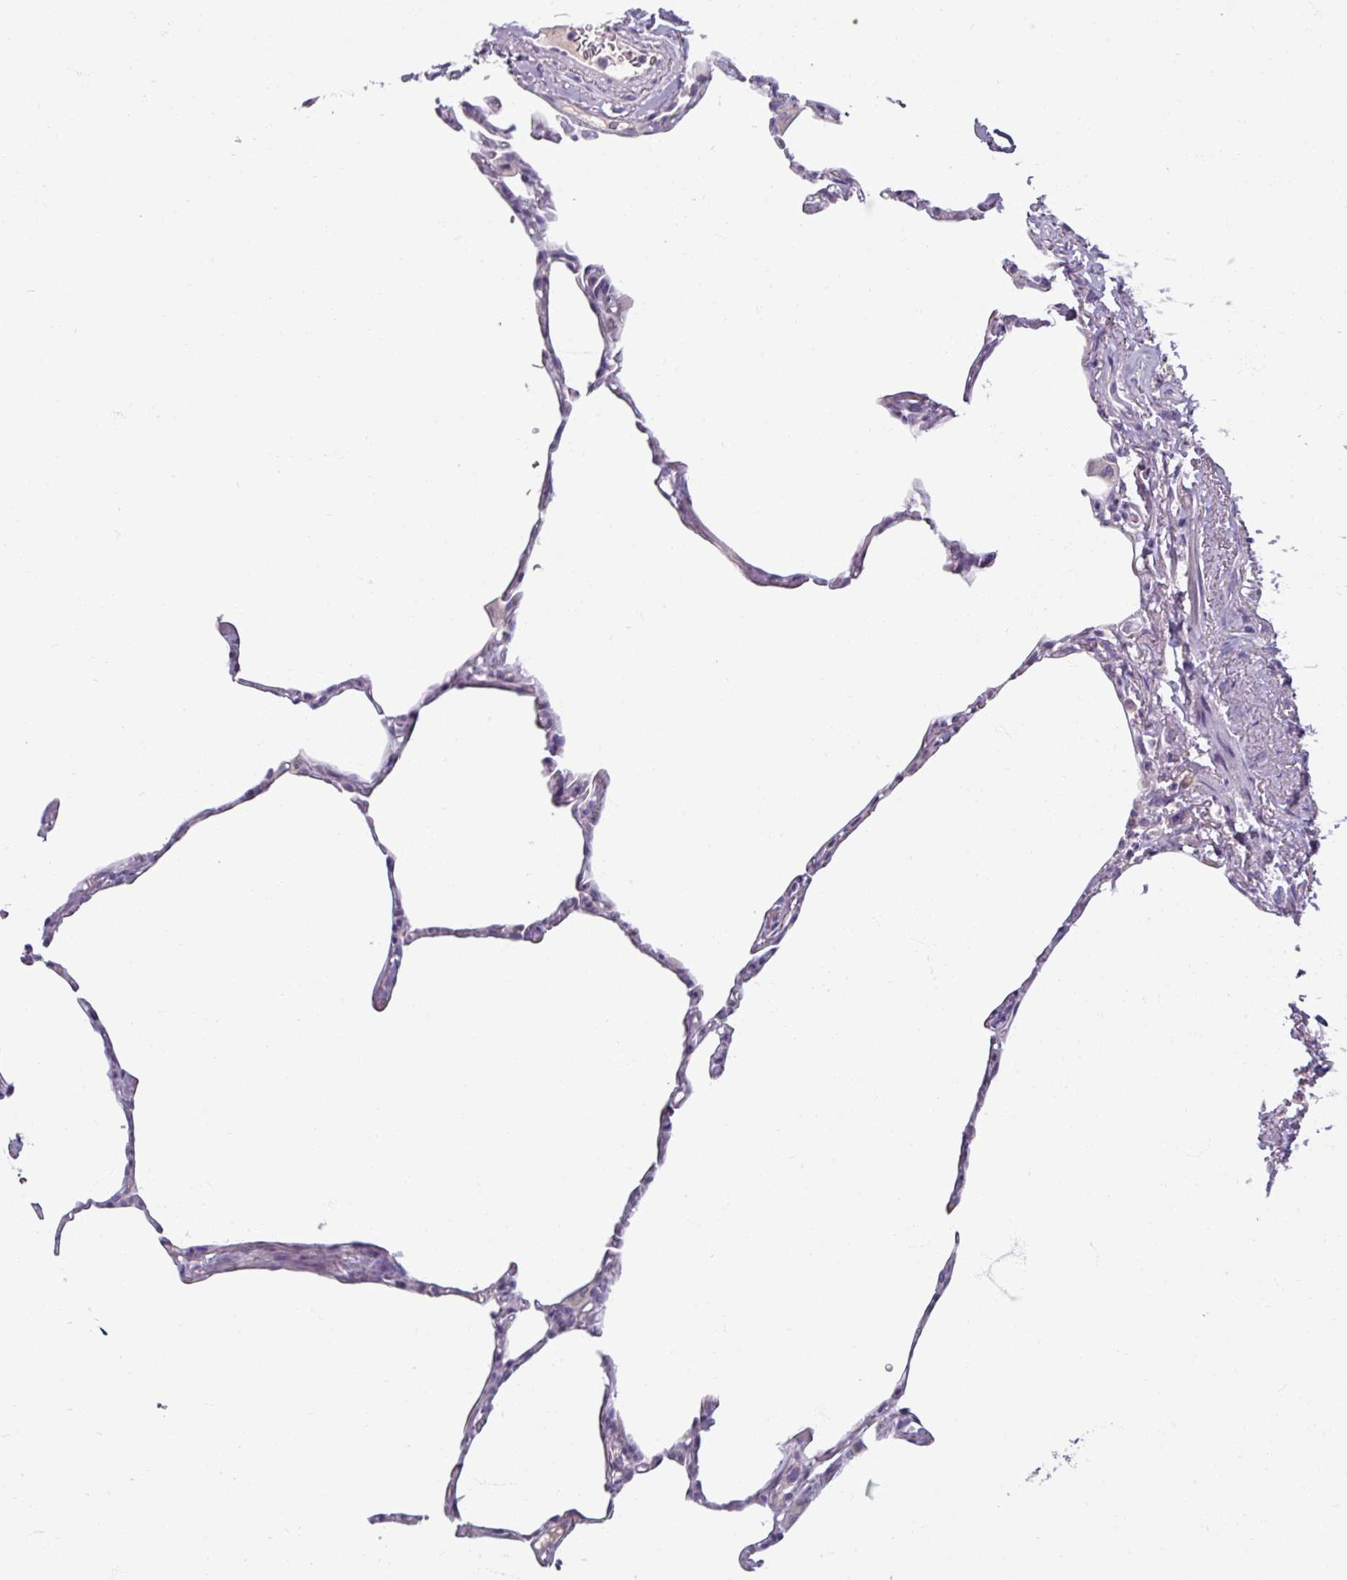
{"staining": {"intensity": "negative", "quantity": "none", "location": "none"}, "tissue": "lung", "cell_type": "Alveolar cells", "image_type": "normal", "snomed": [{"axis": "morphology", "description": "Normal tissue, NOS"}, {"axis": "topography", "description": "Lung"}], "caption": "Immunohistochemistry (IHC) image of benign lung stained for a protein (brown), which shows no expression in alveolar cells.", "gene": "SMIM11", "patient": {"sex": "male", "age": 65}}